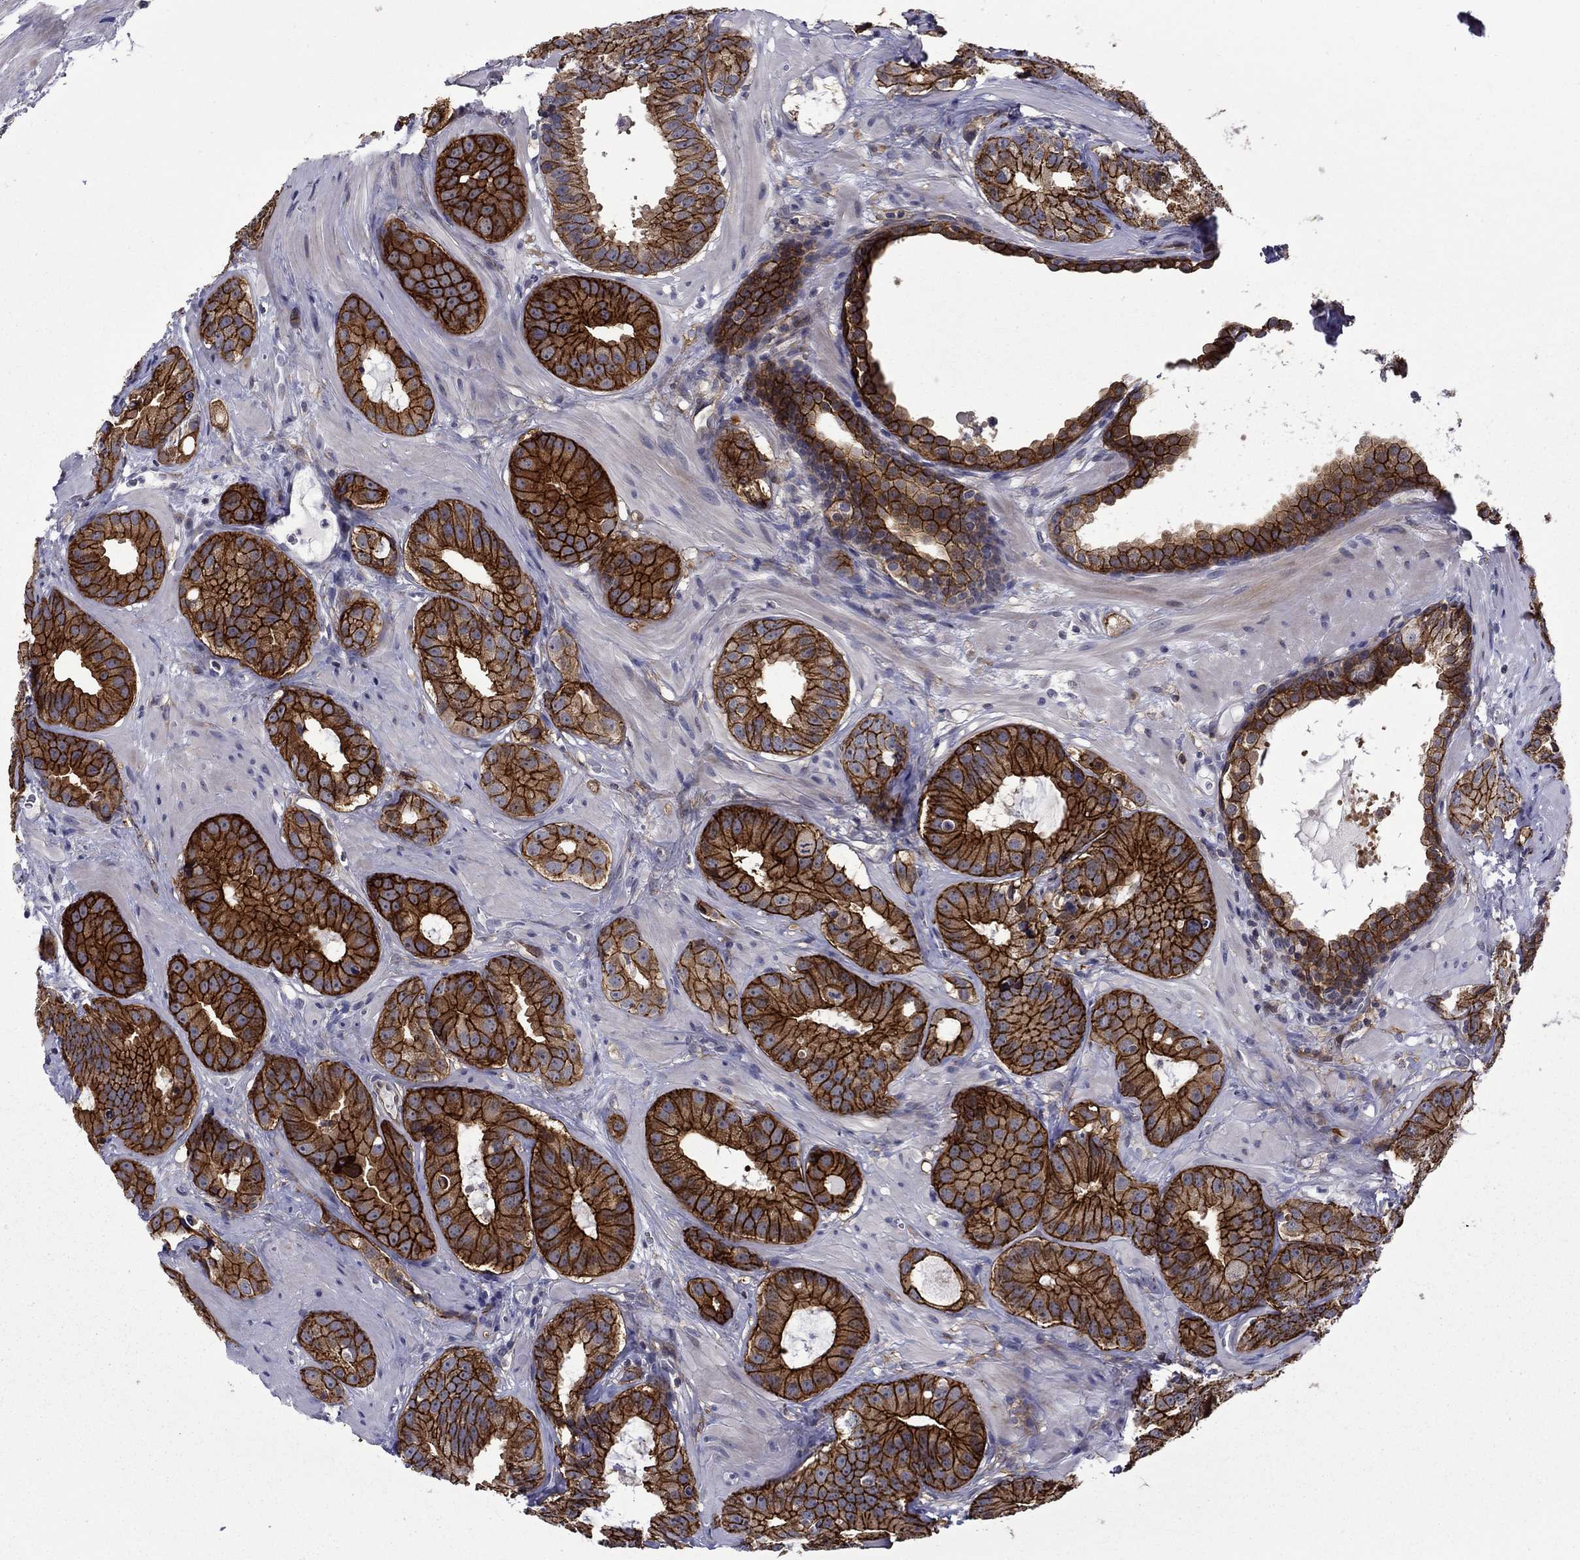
{"staining": {"intensity": "strong", "quantity": ">75%", "location": "cytoplasmic/membranous"}, "tissue": "prostate cancer", "cell_type": "Tumor cells", "image_type": "cancer", "snomed": [{"axis": "morphology", "description": "Adenocarcinoma, NOS"}, {"axis": "topography", "description": "Prostate"}], "caption": "A micrograph of human prostate cancer (adenocarcinoma) stained for a protein demonstrates strong cytoplasmic/membranous brown staining in tumor cells.", "gene": "LMO7", "patient": {"sex": "male", "age": 69}}